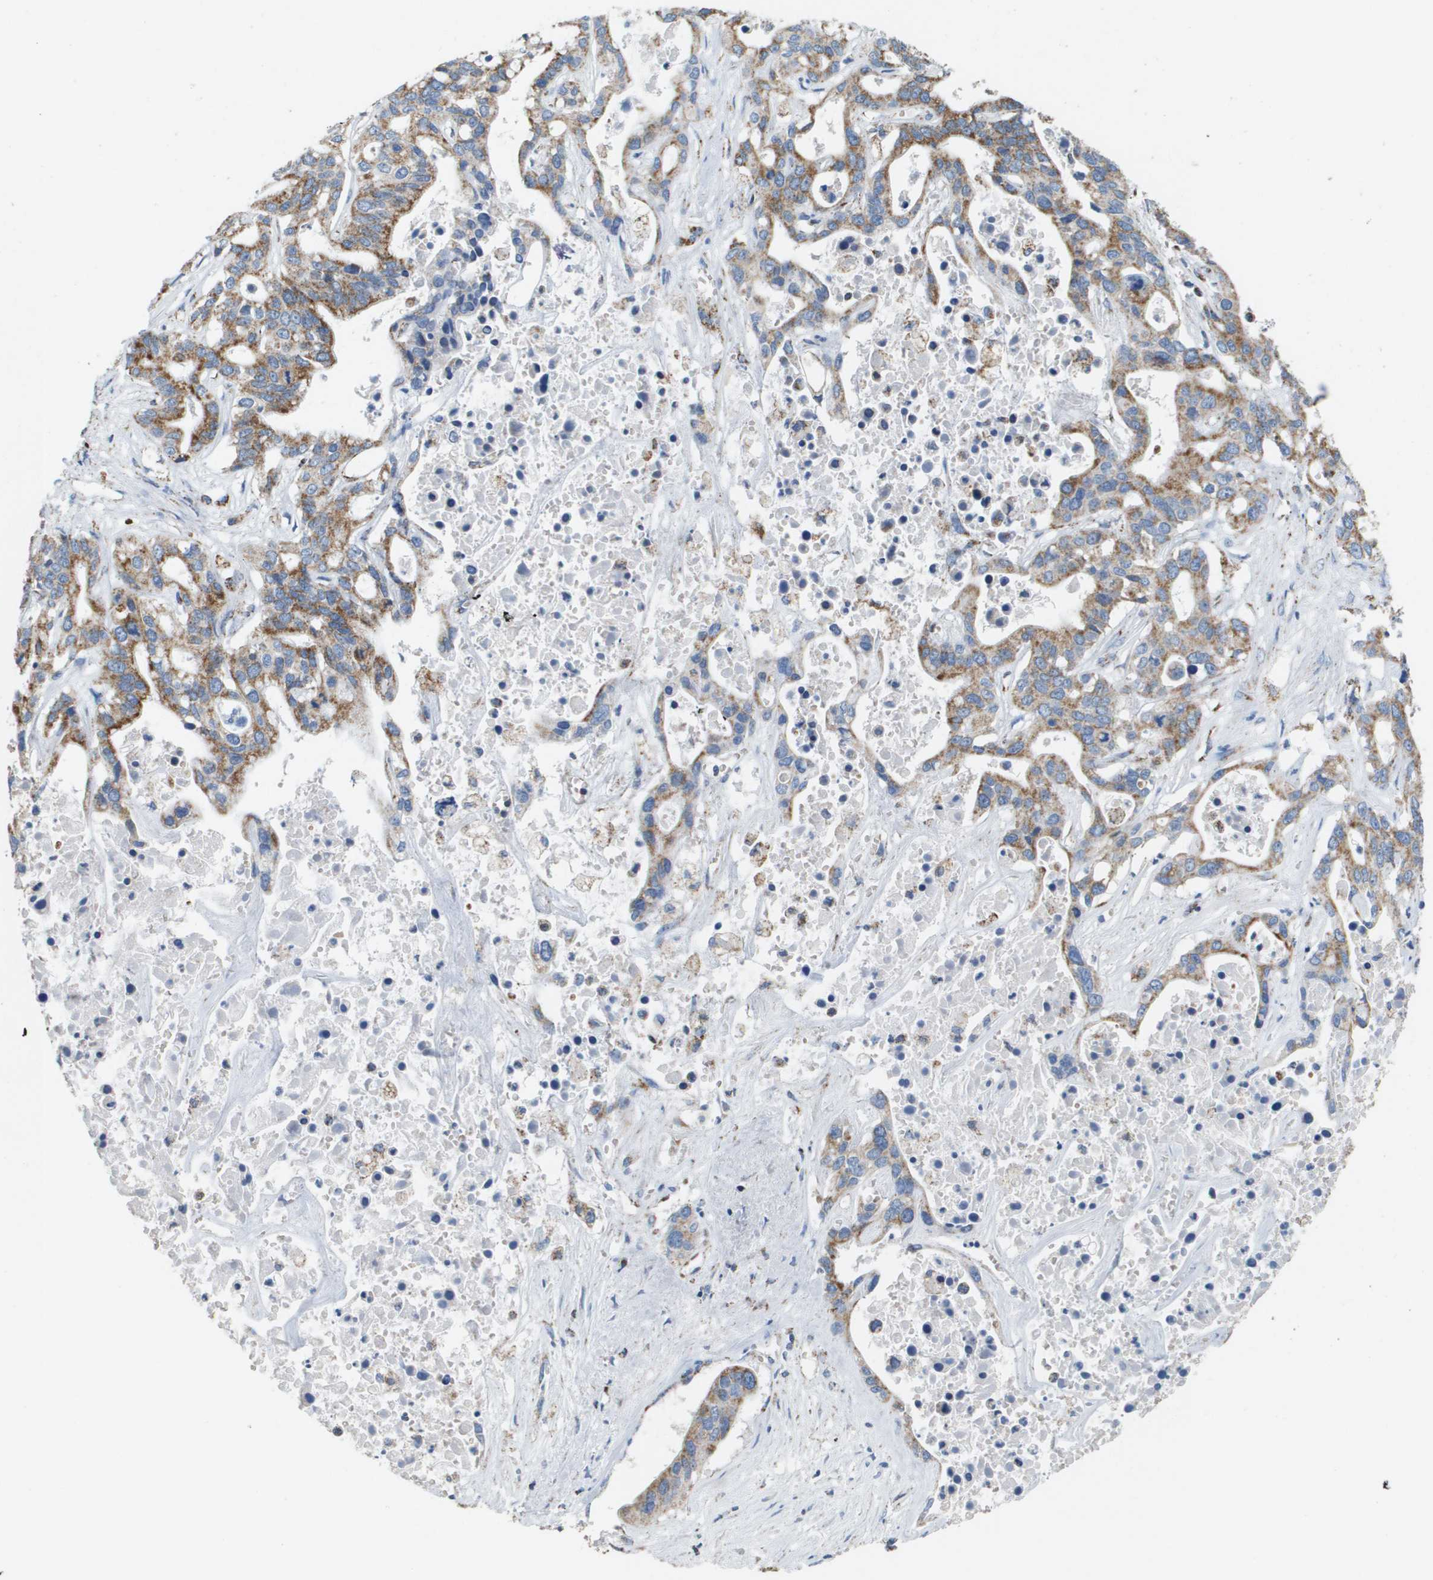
{"staining": {"intensity": "moderate", "quantity": ">75%", "location": "cytoplasmic/membranous"}, "tissue": "liver cancer", "cell_type": "Tumor cells", "image_type": "cancer", "snomed": [{"axis": "morphology", "description": "Cholangiocarcinoma"}, {"axis": "topography", "description": "Liver"}], "caption": "Protein expression analysis of human liver cancer (cholangiocarcinoma) reveals moderate cytoplasmic/membranous expression in about >75% of tumor cells.", "gene": "ATP5F1B", "patient": {"sex": "female", "age": 65}}